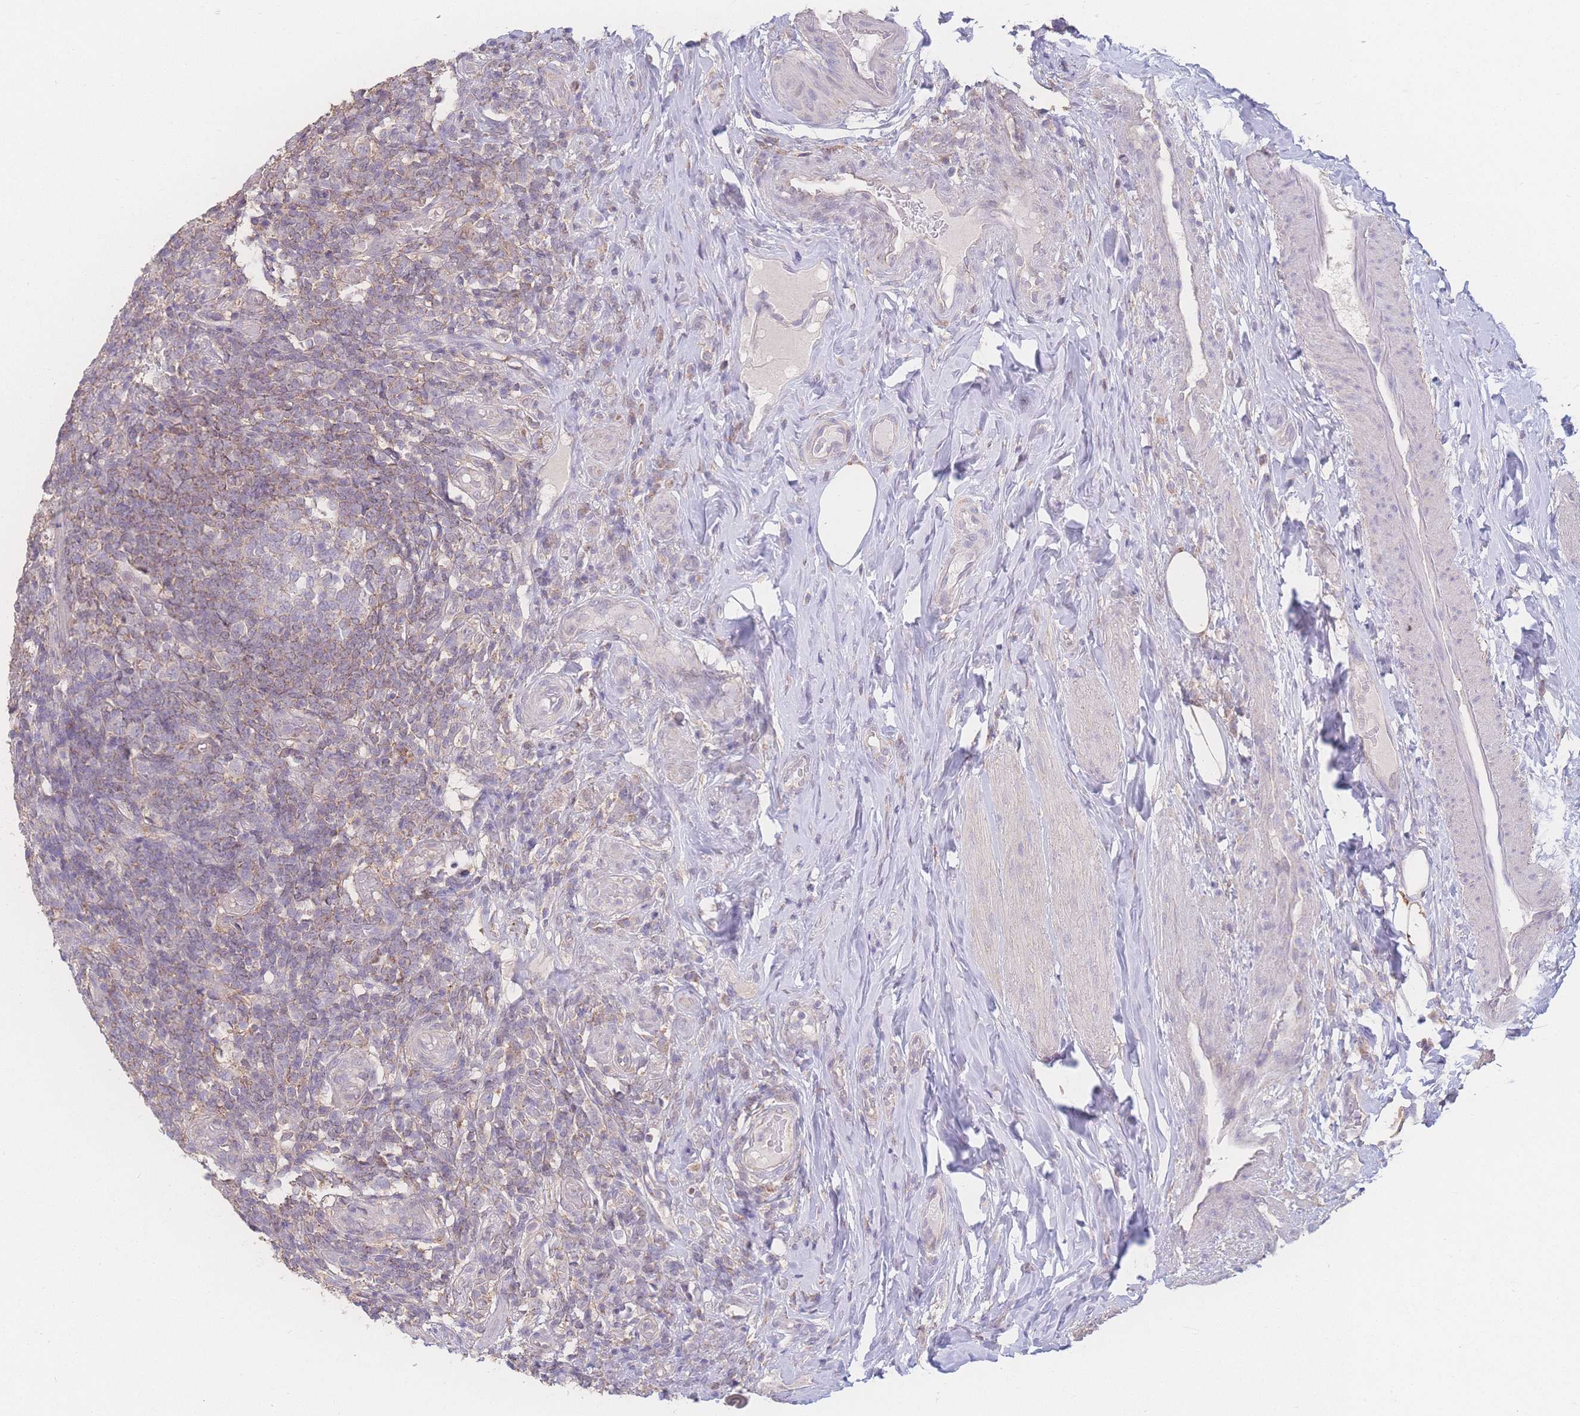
{"staining": {"intensity": "weak", "quantity": "<25%", "location": "cytoplasmic/membranous"}, "tissue": "appendix", "cell_type": "Glandular cells", "image_type": "normal", "snomed": [{"axis": "morphology", "description": "Normal tissue, NOS"}, {"axis": "topography", "description": "Appendix"}], "caption": "Glandular cells are negative for protein expression in benign human appendix.", "gene": "GIPR", "patient": {"sex": "female", "age": 43}}